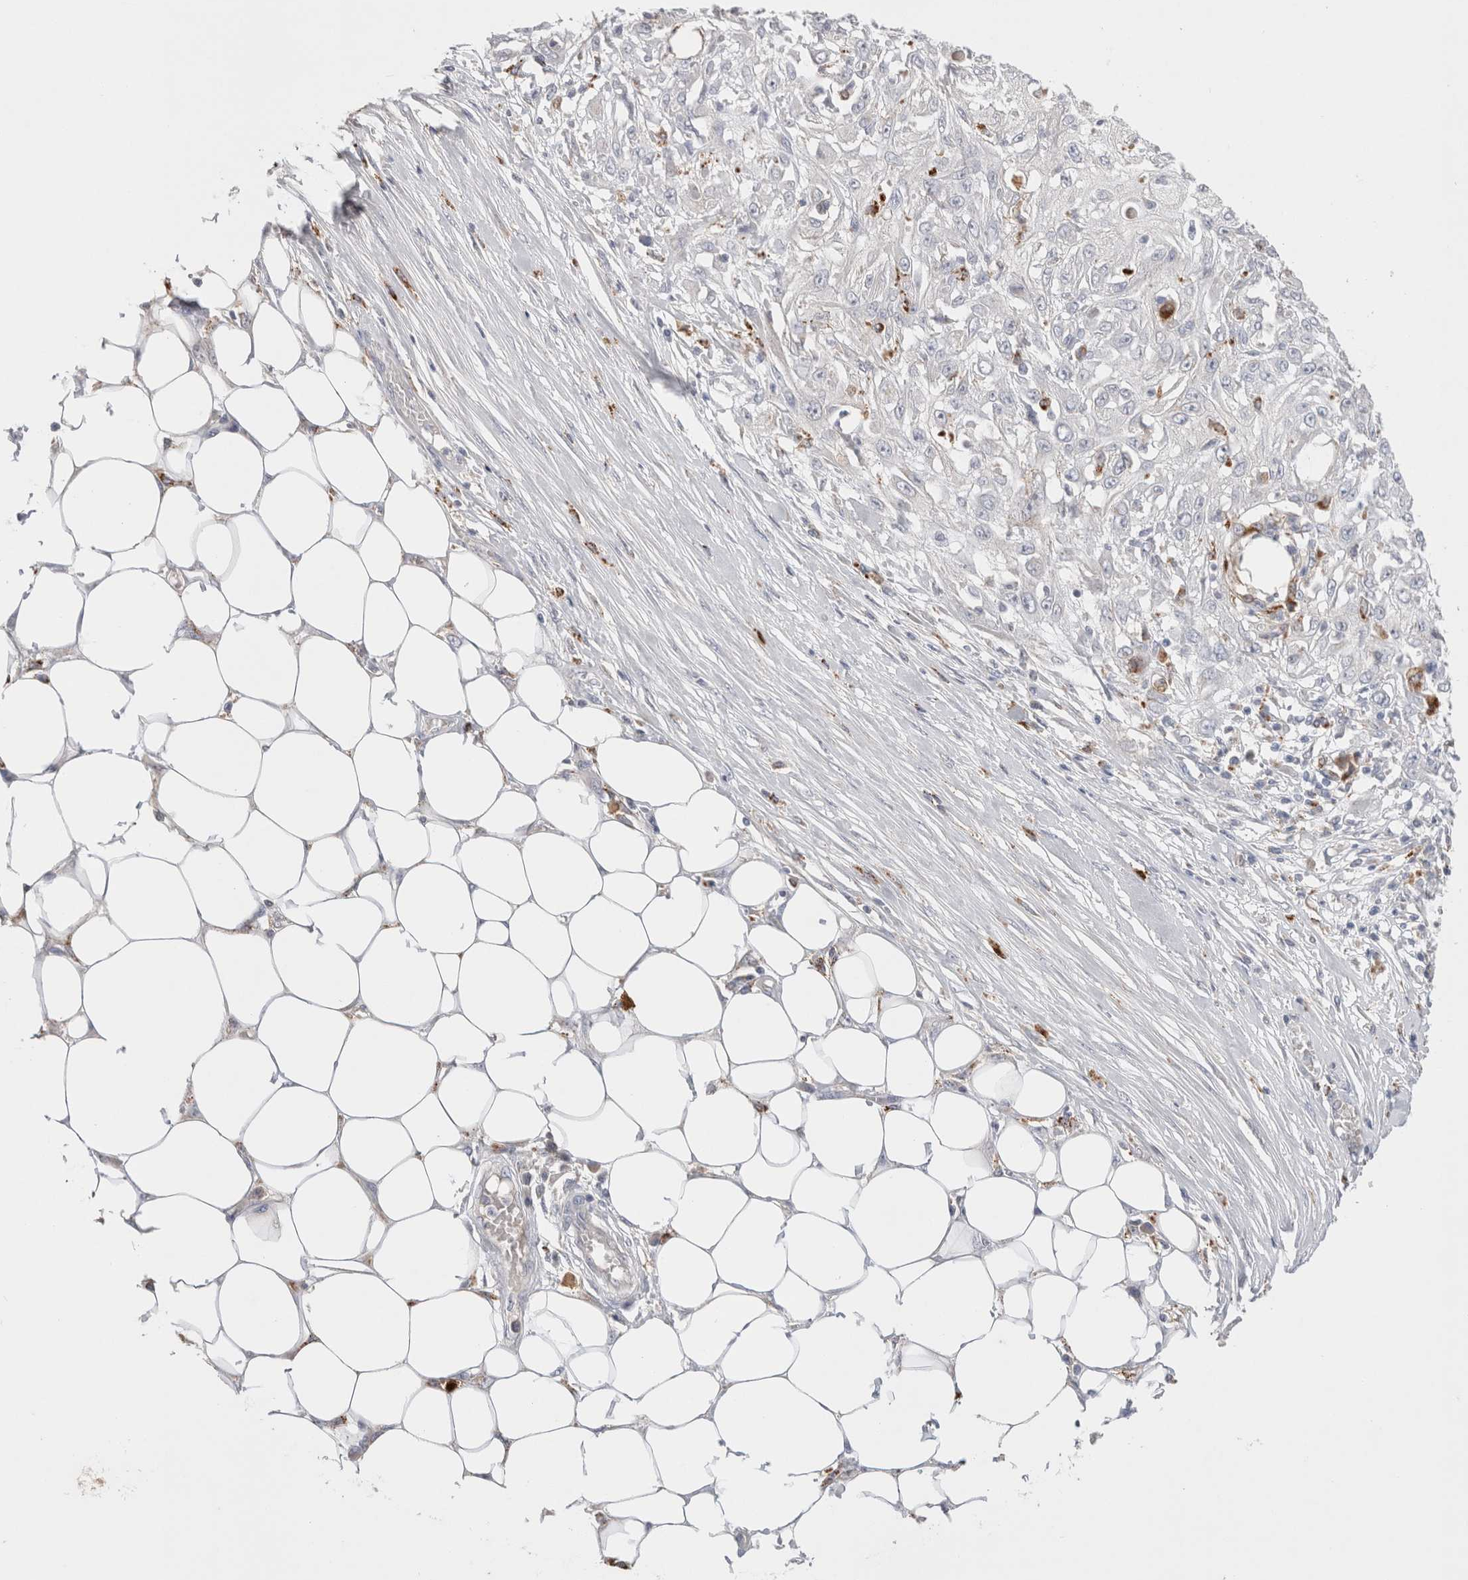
{"staining": {"intensity": "negative", "quantity": "none", "location": "none"}, "tissue": "skin cancer", "cell_type": "Tumor cells", "image_type": "cancer", "snomed": [{"axis": "morphology", "description": "Squamous cell carcinoma, NOS"}, {"axis": "morphology", "description": "Squamous cell carcinoma, metastatic, NOS"}, {"axis": "topography", "description": "Skin"}, {"axis": "topography", "description": "Lymph node"}], "caption": "Human squamous cell carcinoma (skin) stained for a protein using immunohistochemistry demonstrates no positivity in tumor cells.", "gene": "HPGDS", "patient": {"sex": "male", "age": 75}}